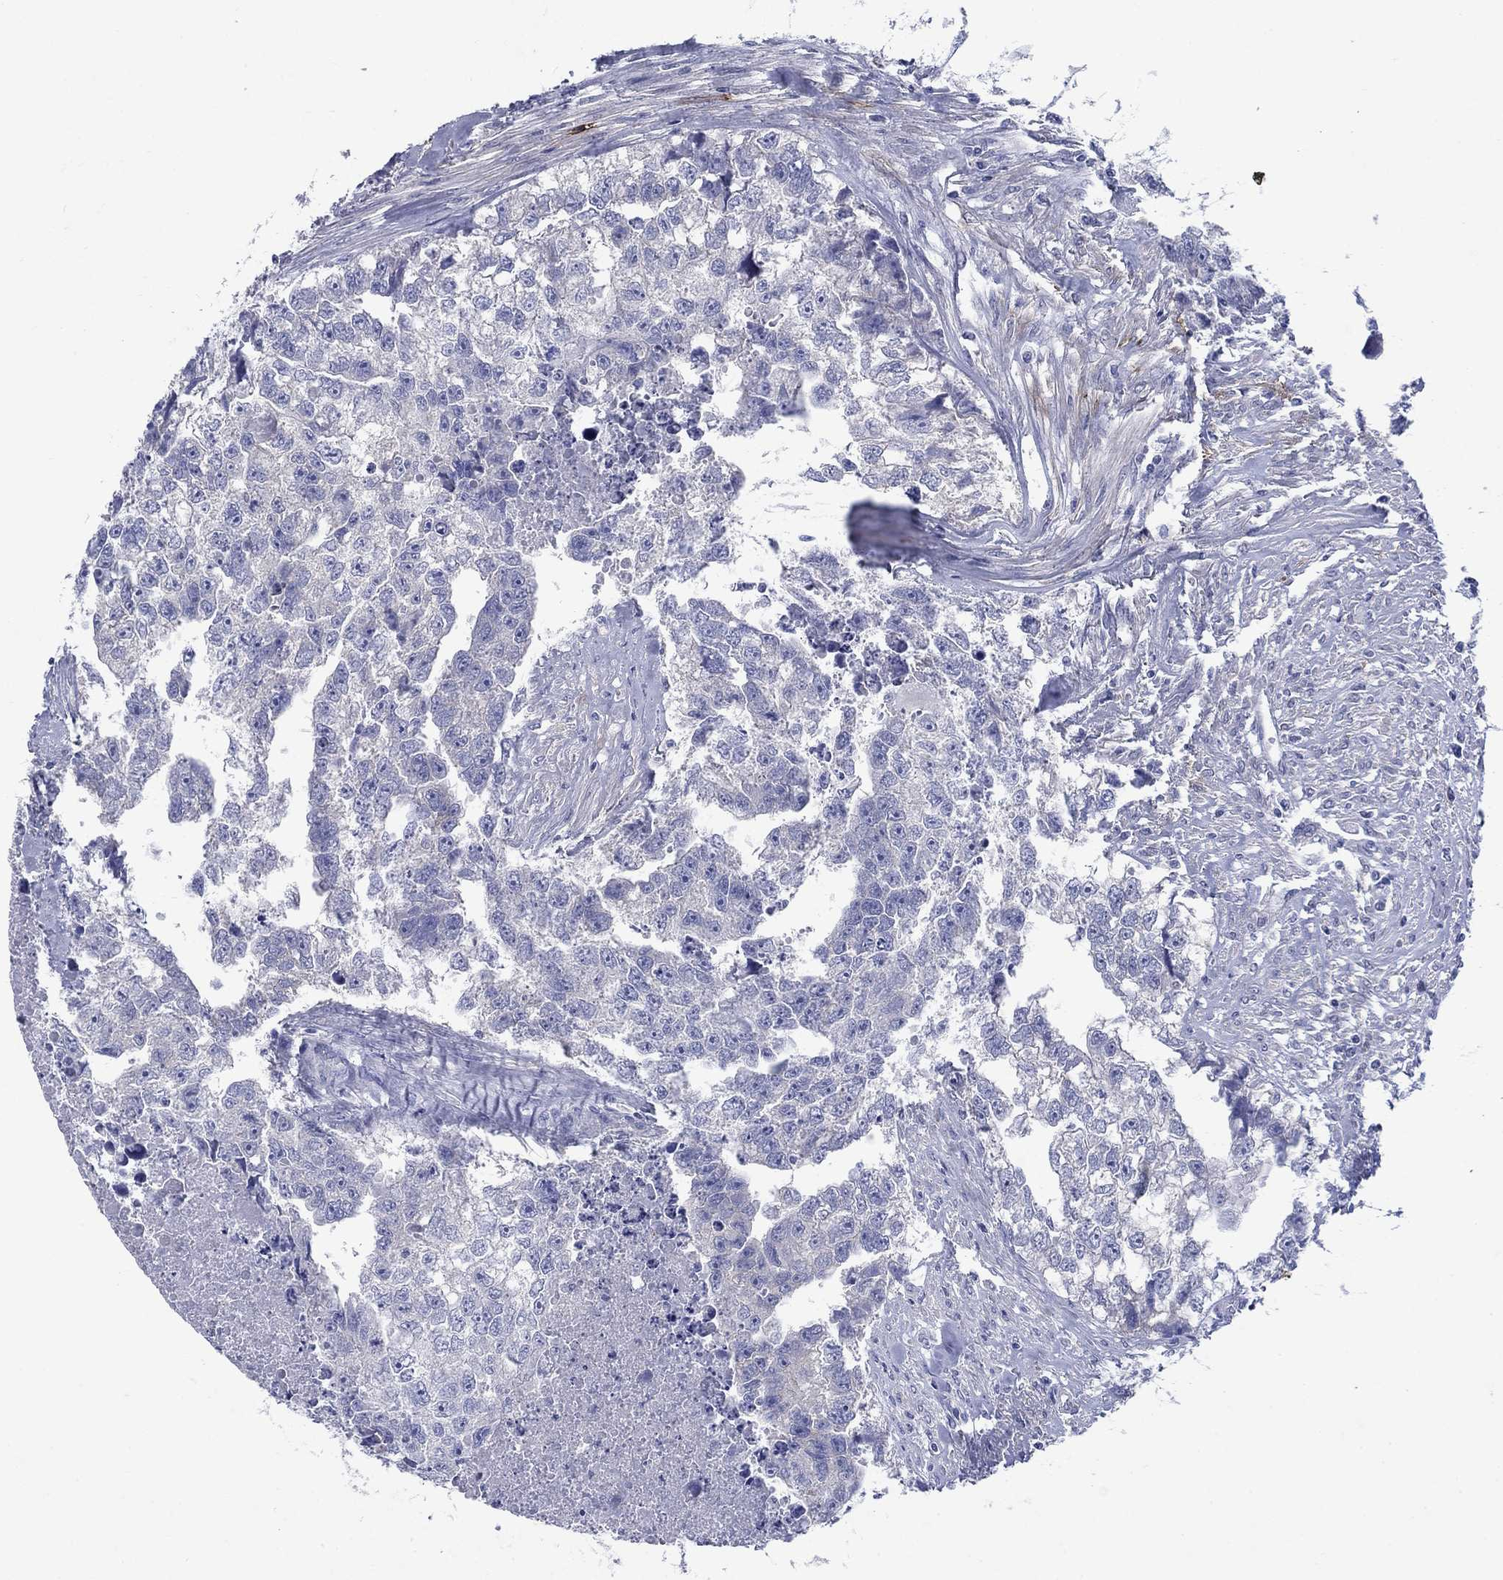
{"staining": {"intensity": "negative", "quantity": "none", "location": "none"}, "tissue": "testis cancer", "cell_type": "Tumor cells", "image_type": "cancer", "snomed": [{"axis": "morphology", "description": "Carcinoma, Embryonal, NOS"}, {"axis": "morphology", "description": "Teratoma, malignant, NOS"}, {"axis": "topography", "description": "Testis"}], "caption": "This is an immunohistochemistry (IHC) micrograph of human testis cancer. There is no expression in tumor cells.", "gene": "SULT2B1", "patient": {"sex": "male", "age": 44}}